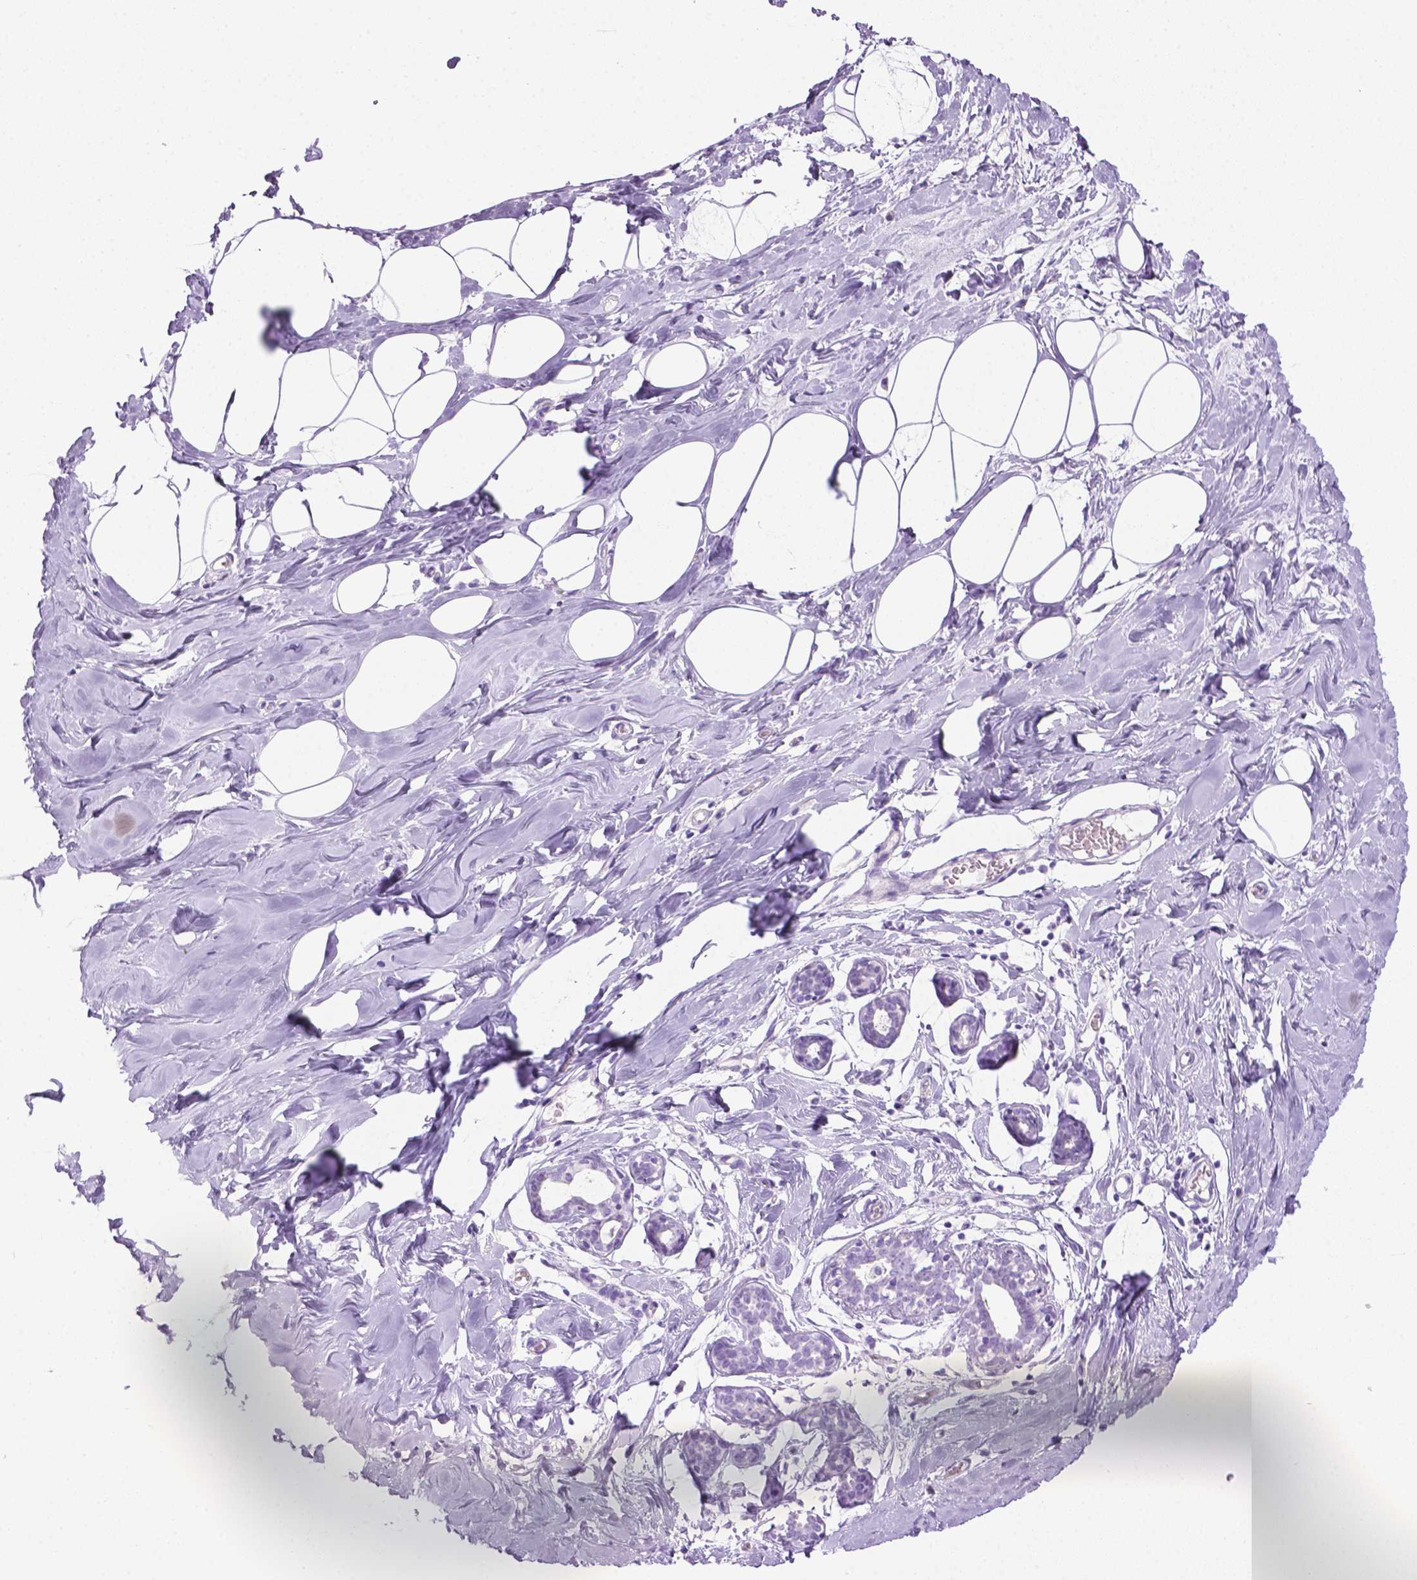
{"staining": {"intensity": "negative", "quantity": "none", "location": "none"}, "tissue": "breast", "cell_type": "Adipocytes", "image_type": "normal", "snomed": [{"axis": "morphology", "description": "Normal tissue, NOS"}, {"axis": "topography", "description": "Breast"}], "caption": "Immunohistochemistry micrograph of unremarkable breast stained for a protein (brown), which shows no expression in adipocytes.", "gene": "LELP1", "patient": {"sex": "female", "age": 27}}